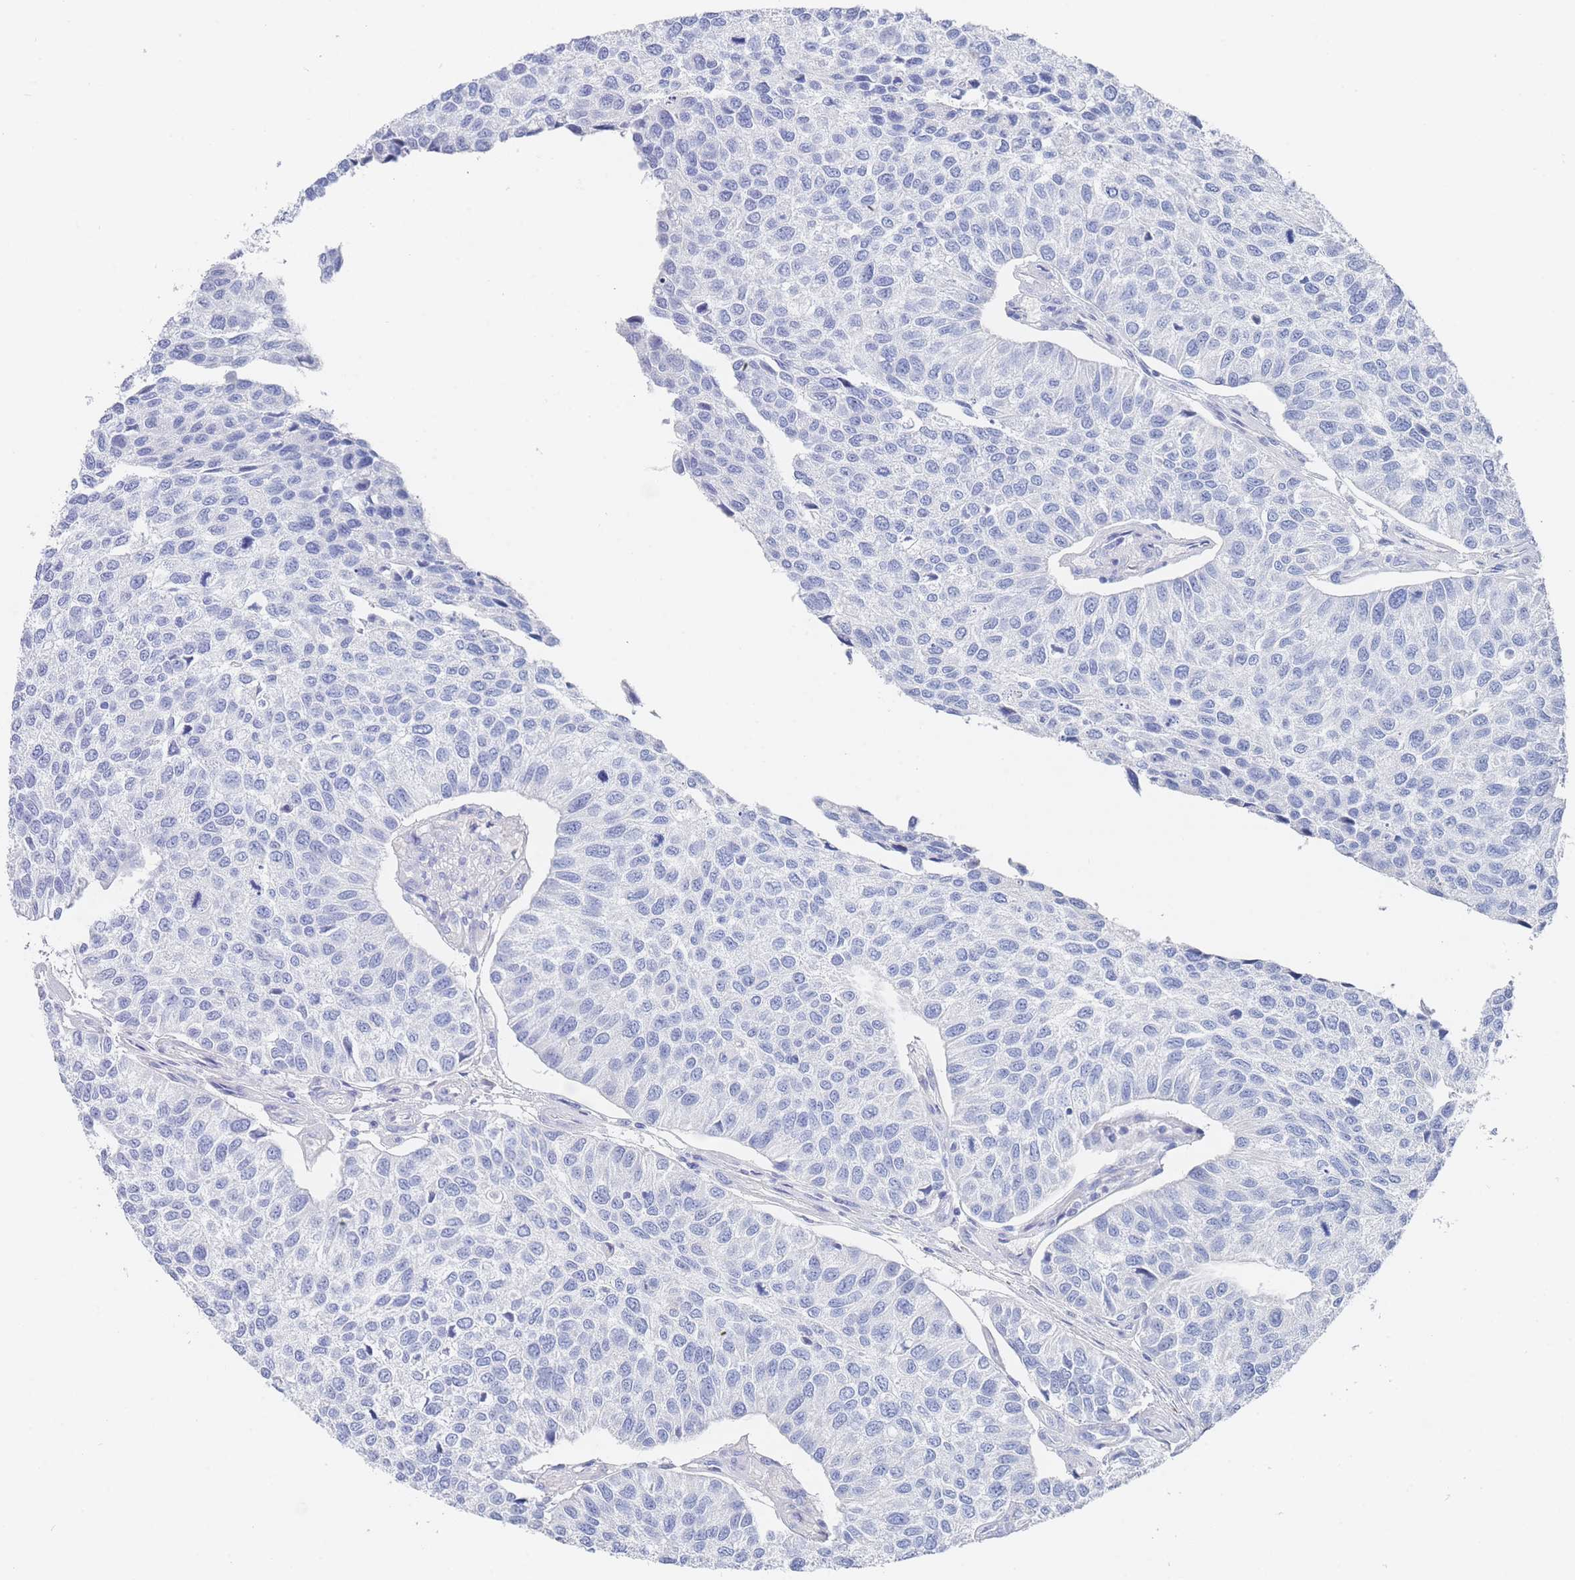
{"staining": {"intensity": "negative", "quantity": "none", "location": "none"}, "tissue": "urothelial cancer", "cell_type": "Tumor cells", "image_type": "cancer", "snomed": [{"axis": "morphology", "description": "Urothelial carcinoma, NOS"}, {"axis": "topography", "description": "Urinary bladder"}], "caption": "DAB (3,3'-diaminobenzidine) immunohistochemical staining of human urothelial cancer demonstrates no significant positivity in tumor cells.", "gene": "SLC25A35", "patient": {"sex": "male", "age": 55}}